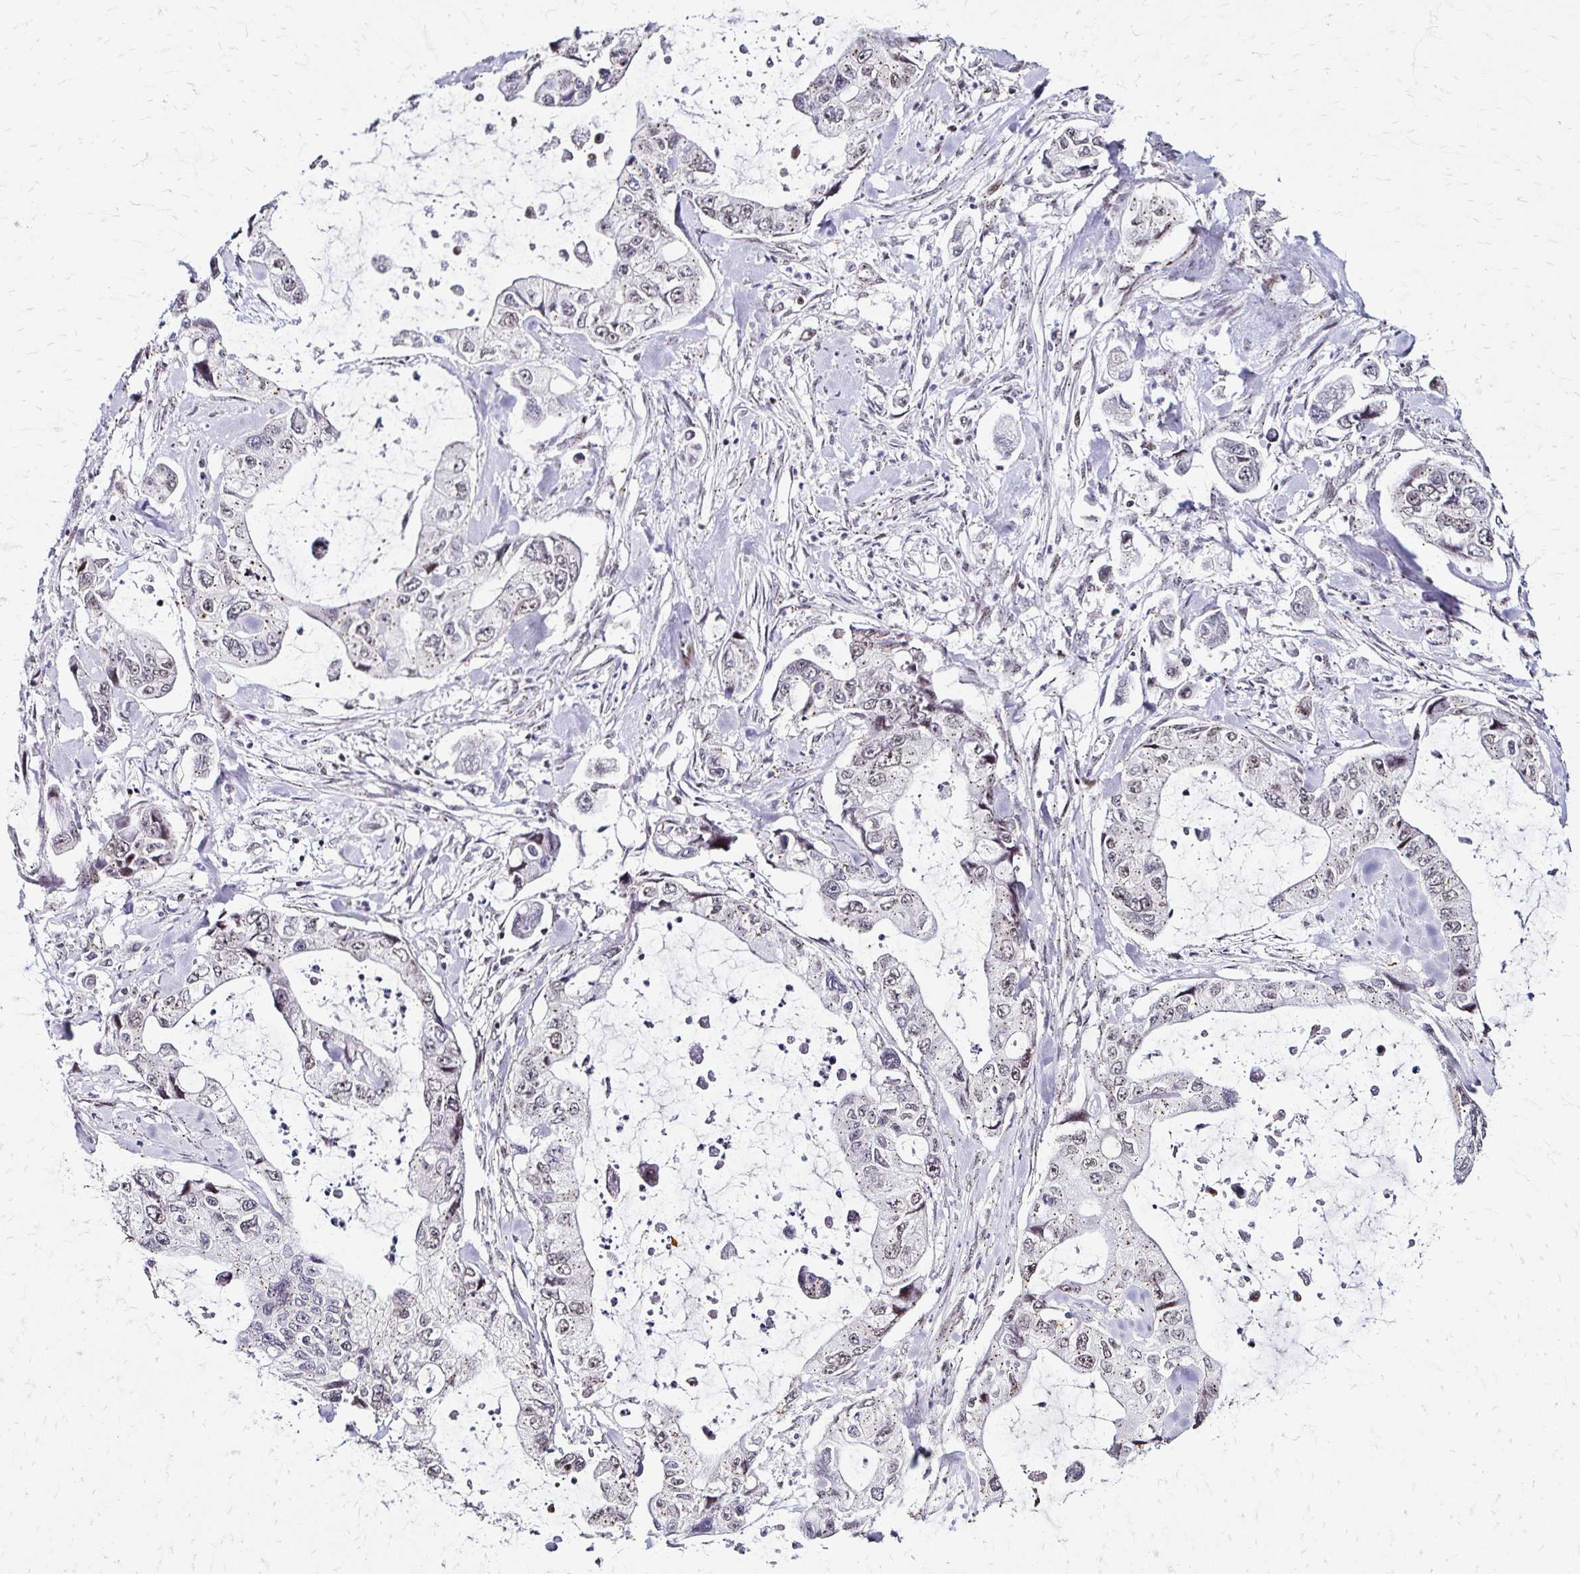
{"staining": {"intensity": "weak", "quantity": "25%-75%", "location": "cytoplasmic/membranous,nuclear"}, "tissue": "stomach cancer", "cell_type": "Tumor cells", "image_type": "cancer", "snomed": [{"axis": "morphology", "description": "Adenocarcinoma, NOS"}, {"axis": "topography", "description": "Pancreas"}, {"axis": "topography", "description": "Stomach, upper"}, {"axis": "topography", "description": "Stomach"}], "caption": "Tumor cells exhibit low levels of weak cytoplasmic/membranous and nuclear staining in about 25%-75% of cells in human adenocarcinoma (stomach).", "gene": "TOB1", "patient": {"sex": "male", "age": 77}}